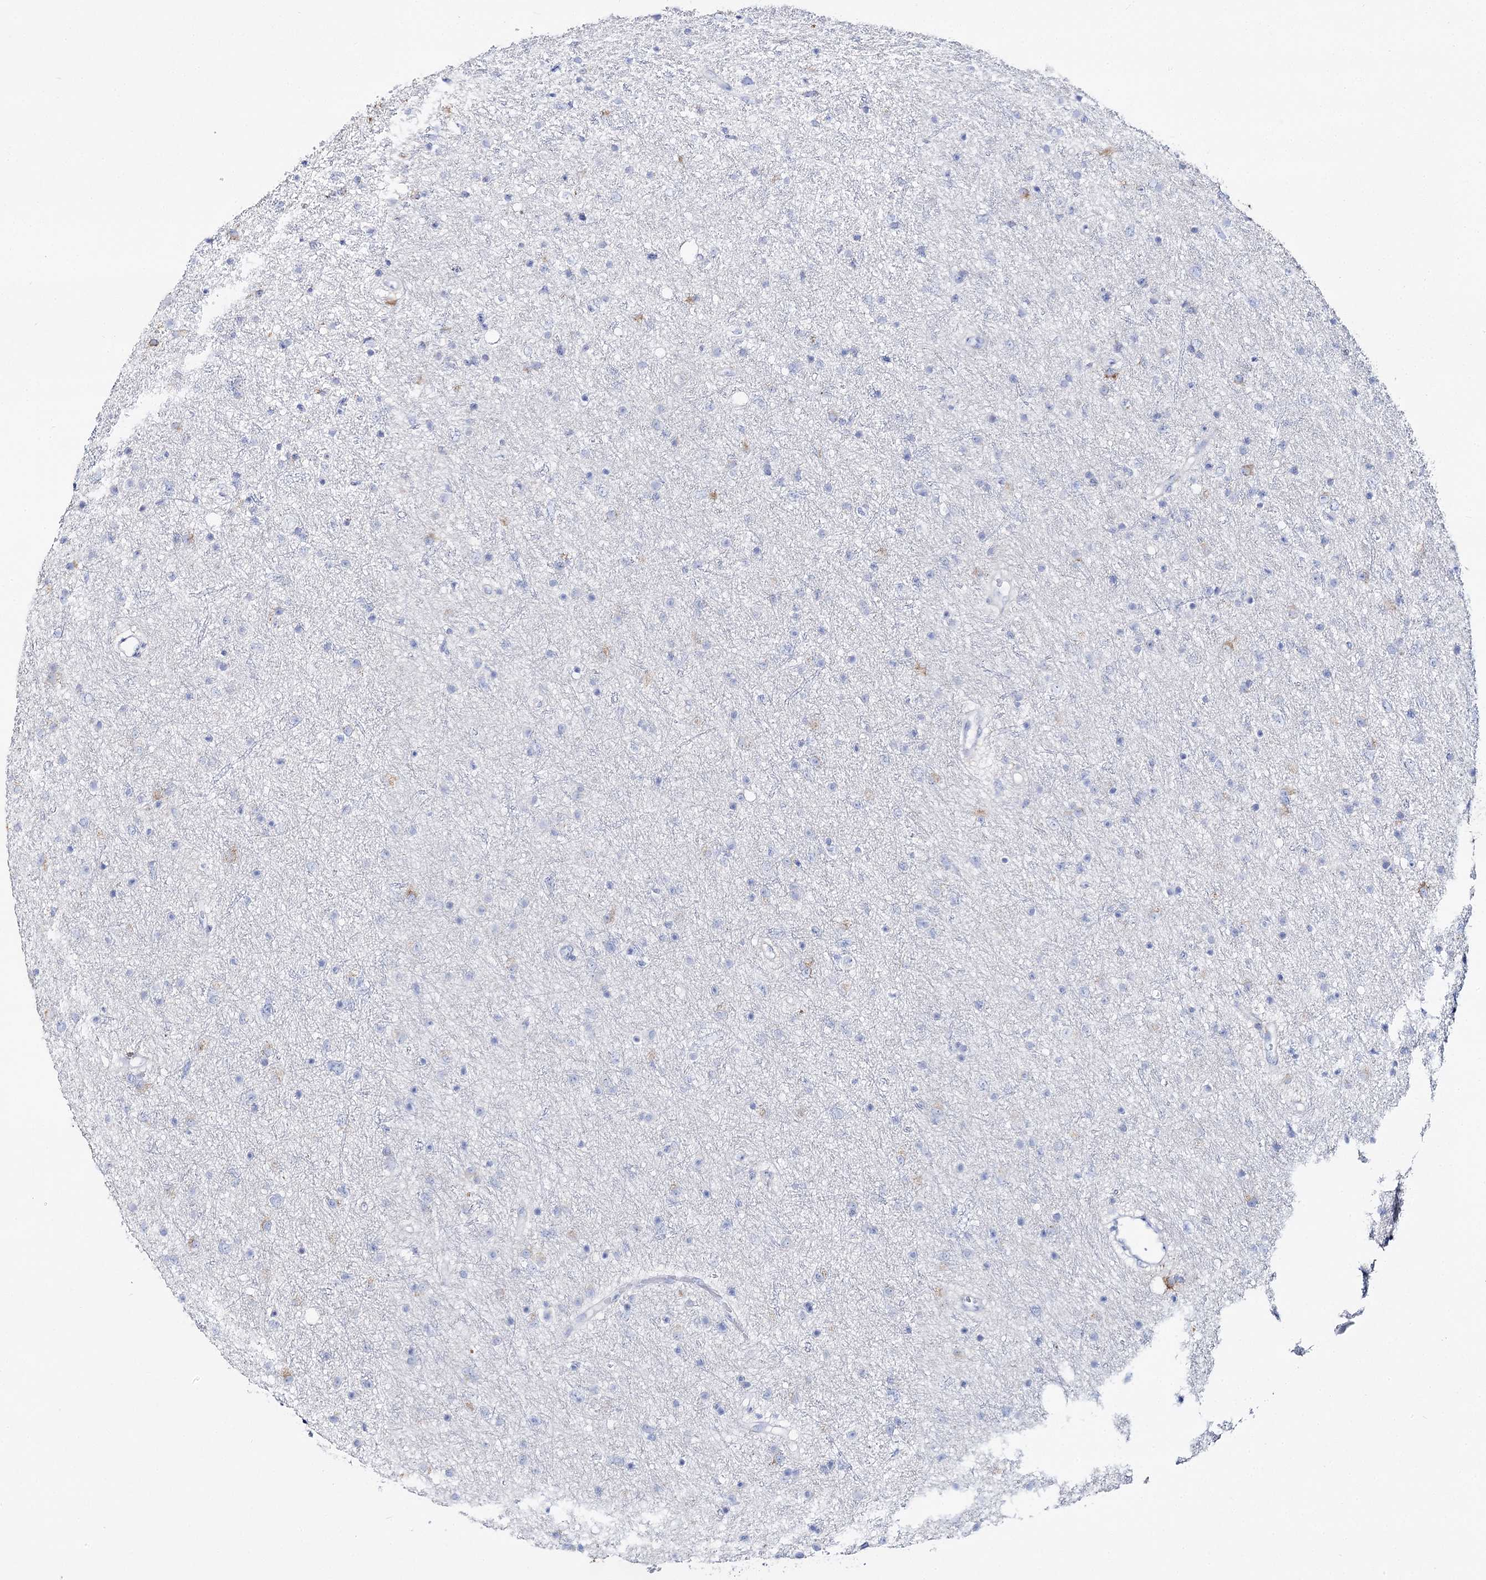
{"staining": {"intensity": "negative", "quantity": "none", "location": "none"}, "tissue": "glioma", "cell_type": "Tumor cells", "image_type": "cancer", "snomed": [{"axis": "morphology", "description": "Glioma, malignant, Low grade"}, {"axis": "topography", "description": "Cerebral cortex"}], "caption": "Immunohistochemistry of glioma demonstrates no positivity in tumor cells. The staining is performed using DAB (3,3'-diaminobenzidine) brown chromogen with nuclei counter-stained in using hematoxylin.", "gene": "SLC3A1", "patient": {"sex": "female", "age": 39}}